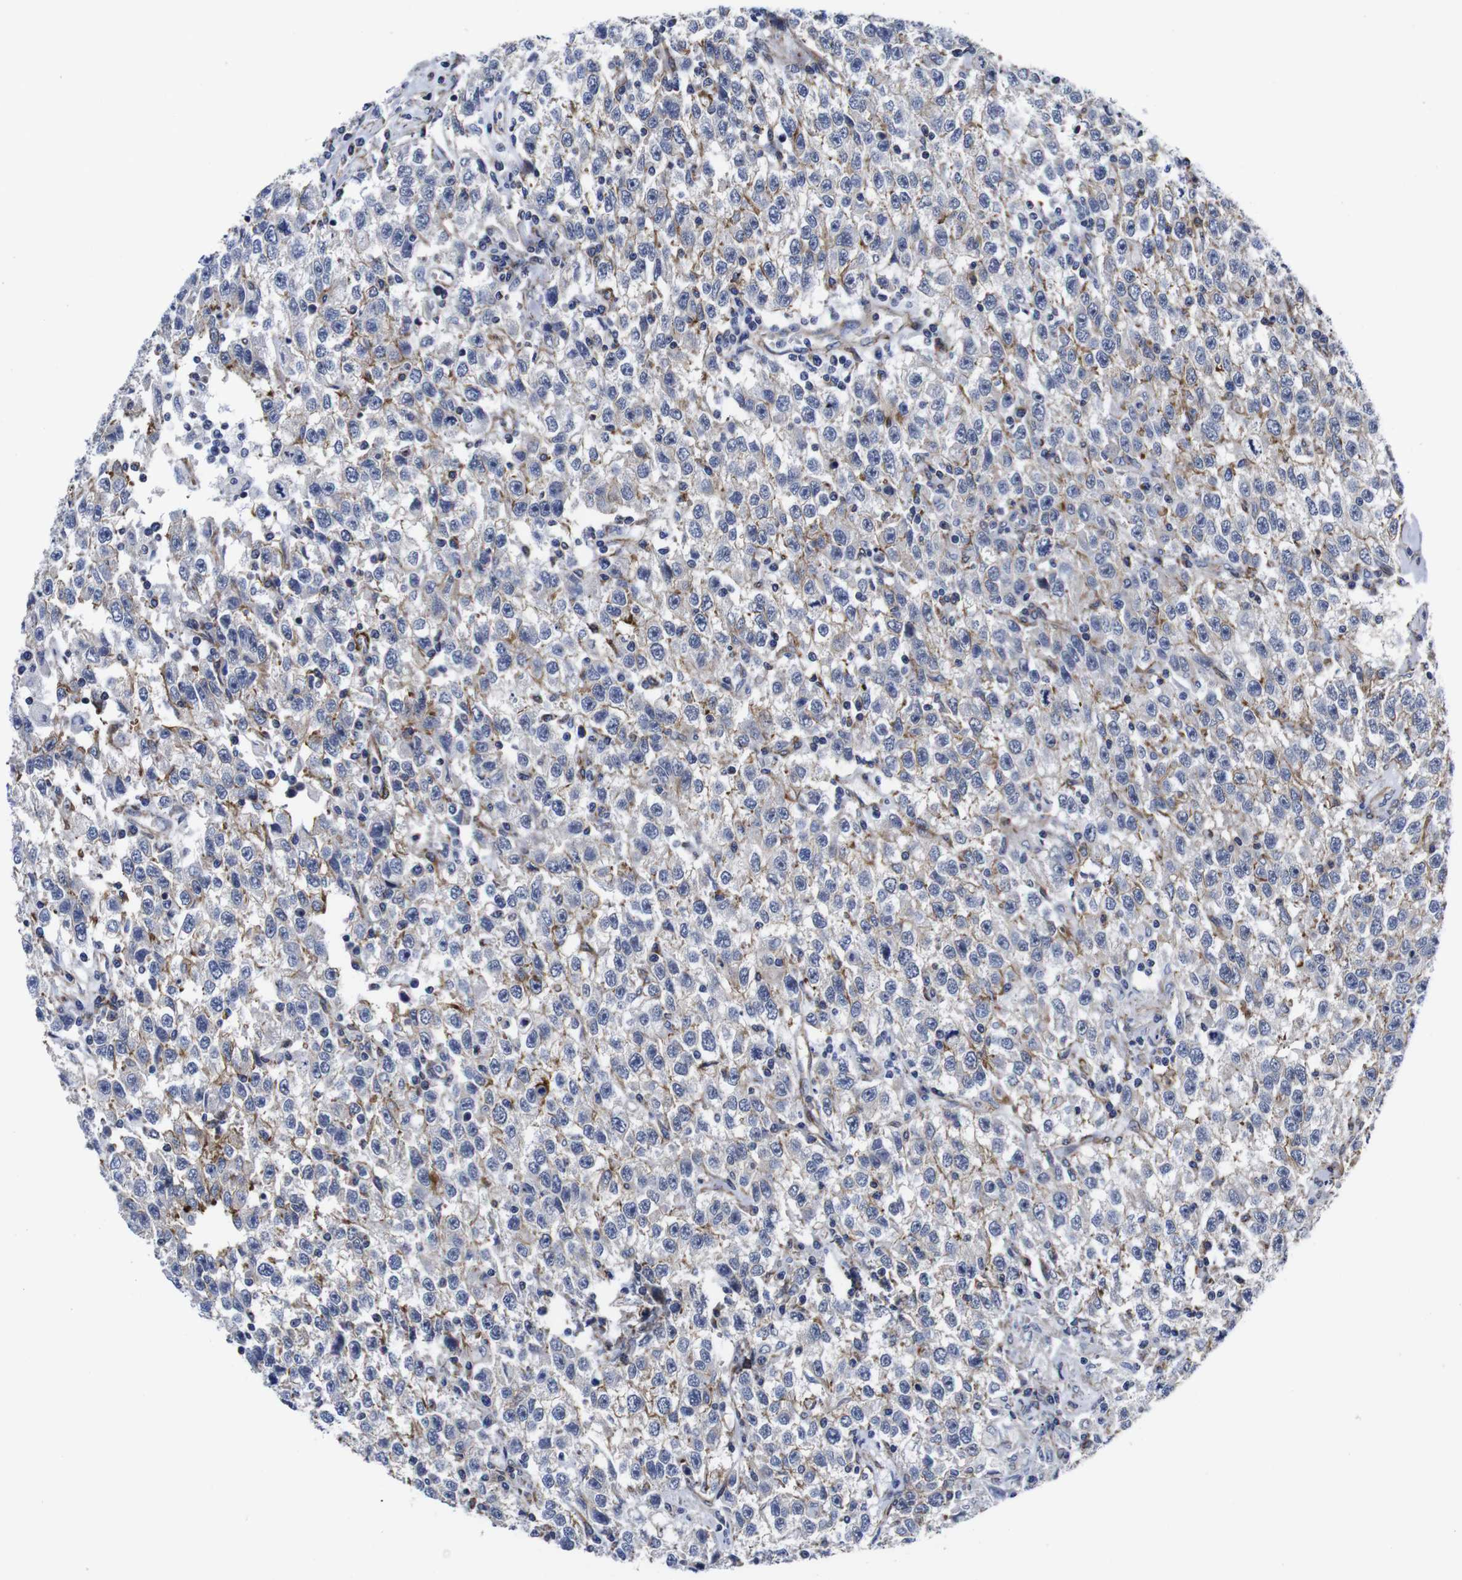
{"staining": {"intensity": "weak", "quantity": "<25%", "location": "cytoplasmic/membranous"}, "tissue": "testis cancer", "cell_type": "Tumor cells", "image_type": "cancer", "snomed": [{"axis": "morphology", "description": "Seminoma, NOS"}, {"axis": "topography", "description": "Testis"}], "caption": "Photomicrograph shows no protein positivity in tumor cells of testis seminoma tissue.", "gene": "WNT10A", "patient": {"sex": "male", "age": 41}}